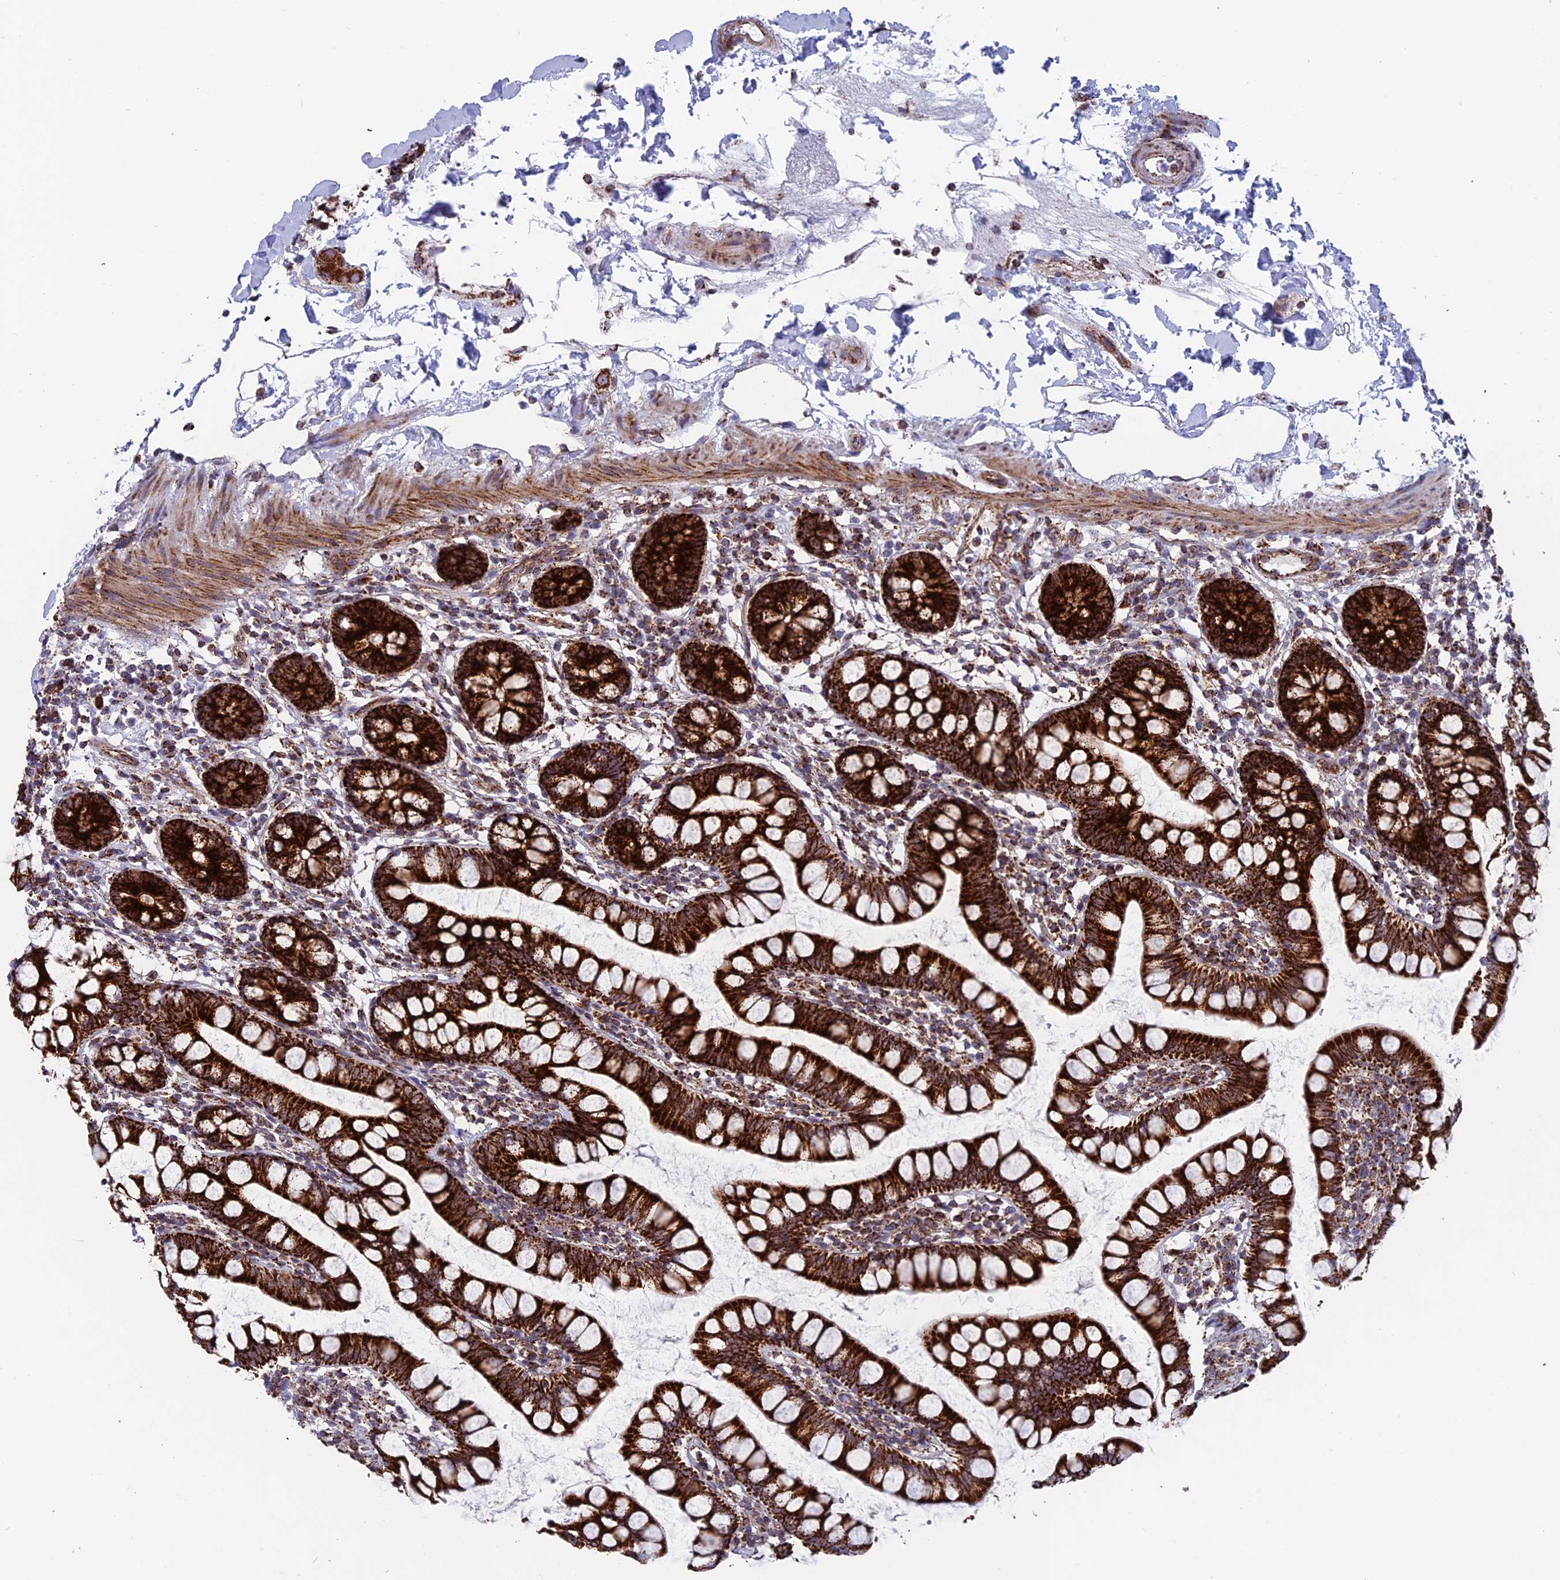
{"staining": {"intensity": "strong", "quantity": ">75%", "location": "cytoplasmic/membranous"}, "tissue": "small intestine", "cell_type": "Glandular cells", "image_type": "normal", "snomed": [{"axis": "morphology", "description": "Normal tissue, NOS"}, {"axis": "topography", "description": "Small intestine"}], "caption": "Immunohistochemistry (IHC) staining of unremarkable small intestine, which exhibits high levels of strong cytoplasmic/membranous expression in about >75% of glandular cells indicating strong cytoplasmic/membranous protein expression. The staining was performed using DAB (brown) for protein detection and nuclei were counterstained in hematoxylin (blue).", "gene": "MRPS18B", "patient": {"sex": "female", "age": 84}}